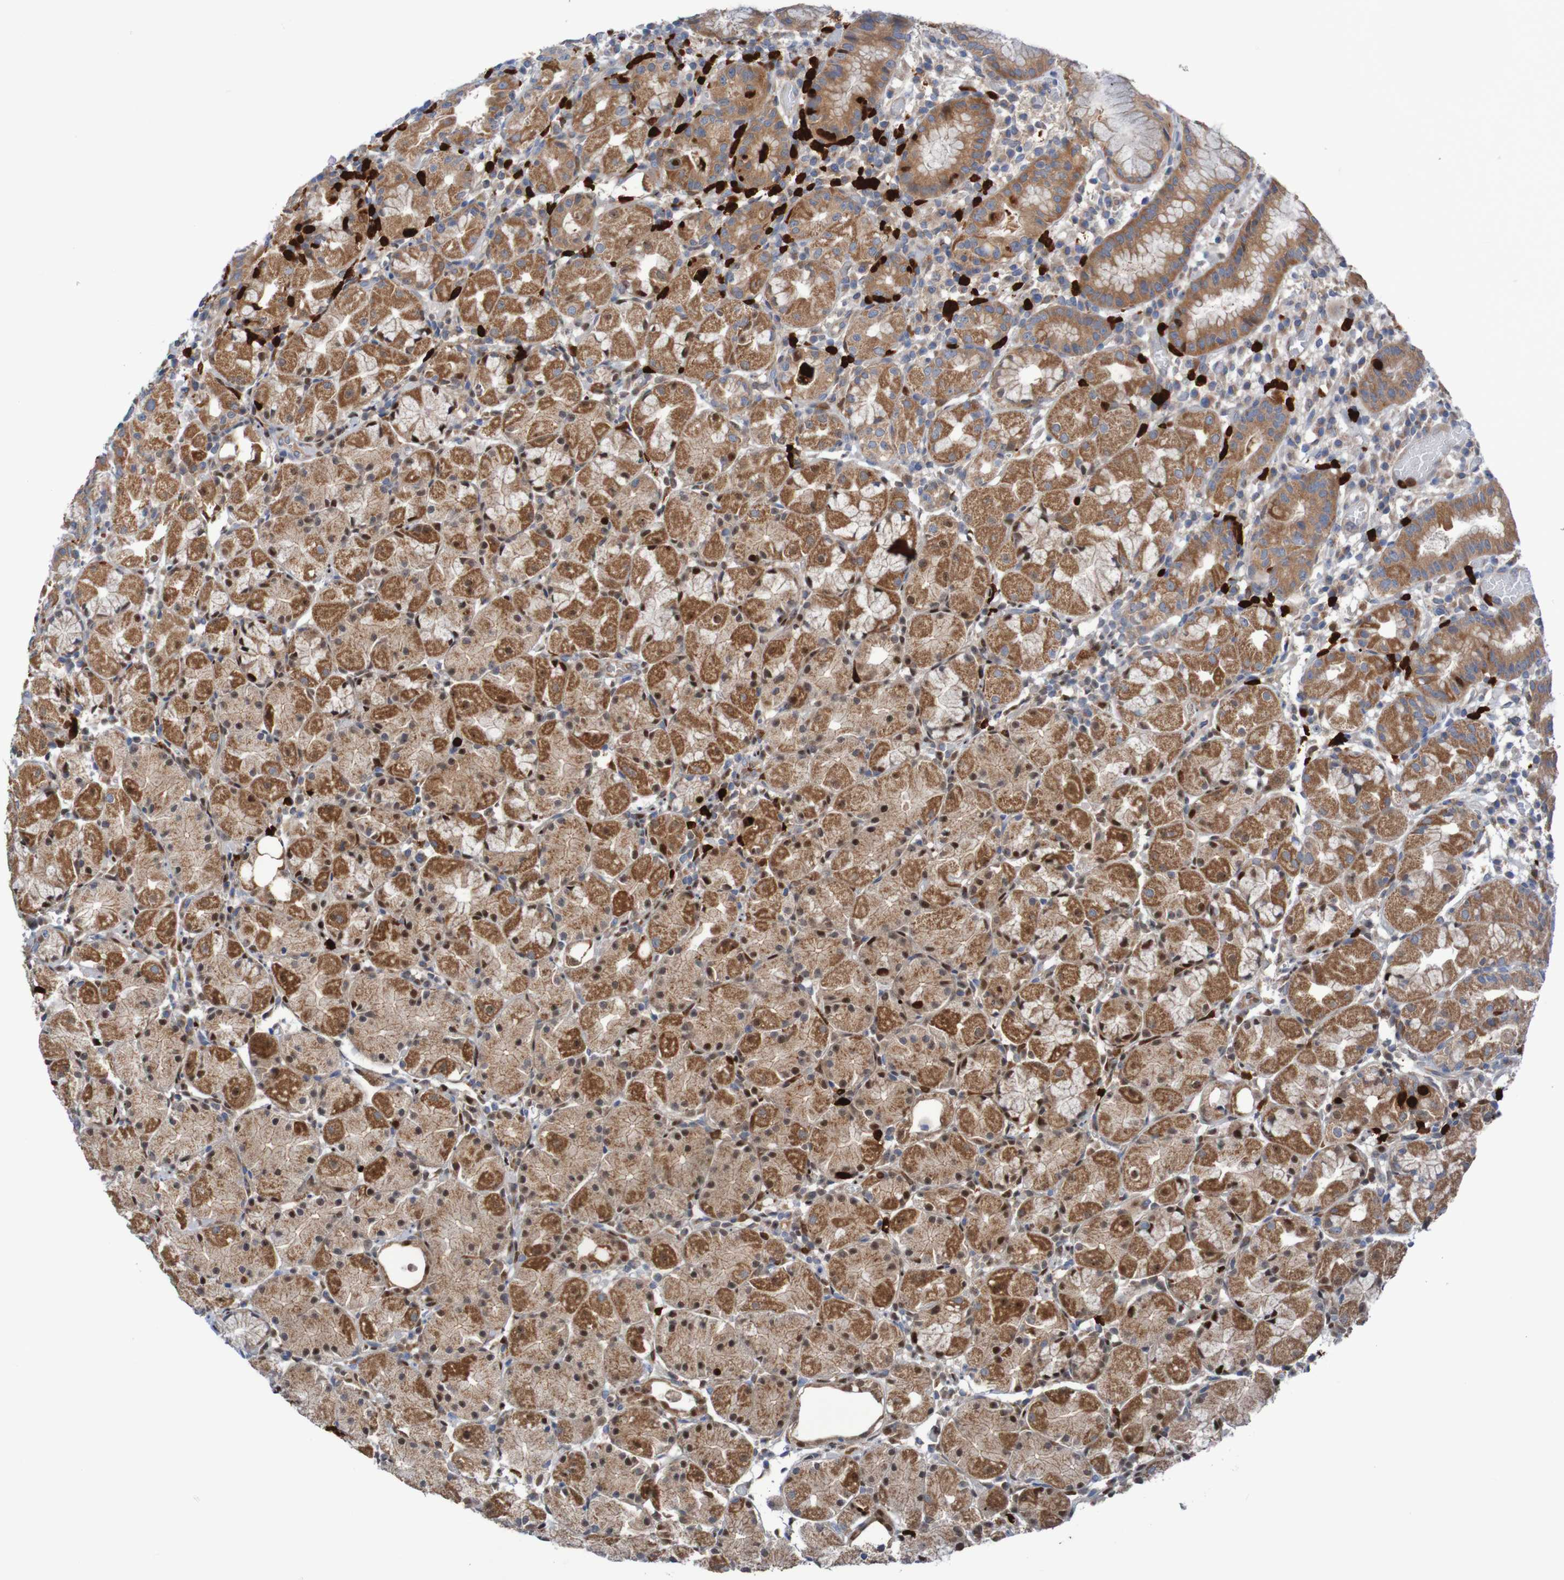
{"staining": {"intensity": "moderate", "quantity": ">75%", "location": "cytoplasmic/membranous,nuclear"}, "tissue": "stomach", "cell_type": "Glandular cells", "image_type": "normal", "snomed": [{"axis": "morphology", "description": "Normal tissue, NOS"}, {"axis": "topography", "description": "Stomach"}, {"axis": "topography", "description": "Stomach, lower"}], "caption": "Brown immunohistochemical staining in normal human stomach exhibits moderate cytoplasmic/membranous,nuclear expression in about >75% of glandular cells. The protein is shown in brown color, while the nuclei are stained blue.", "gene": "PARP4", "patient": {"sex": "female", "age": 75}}